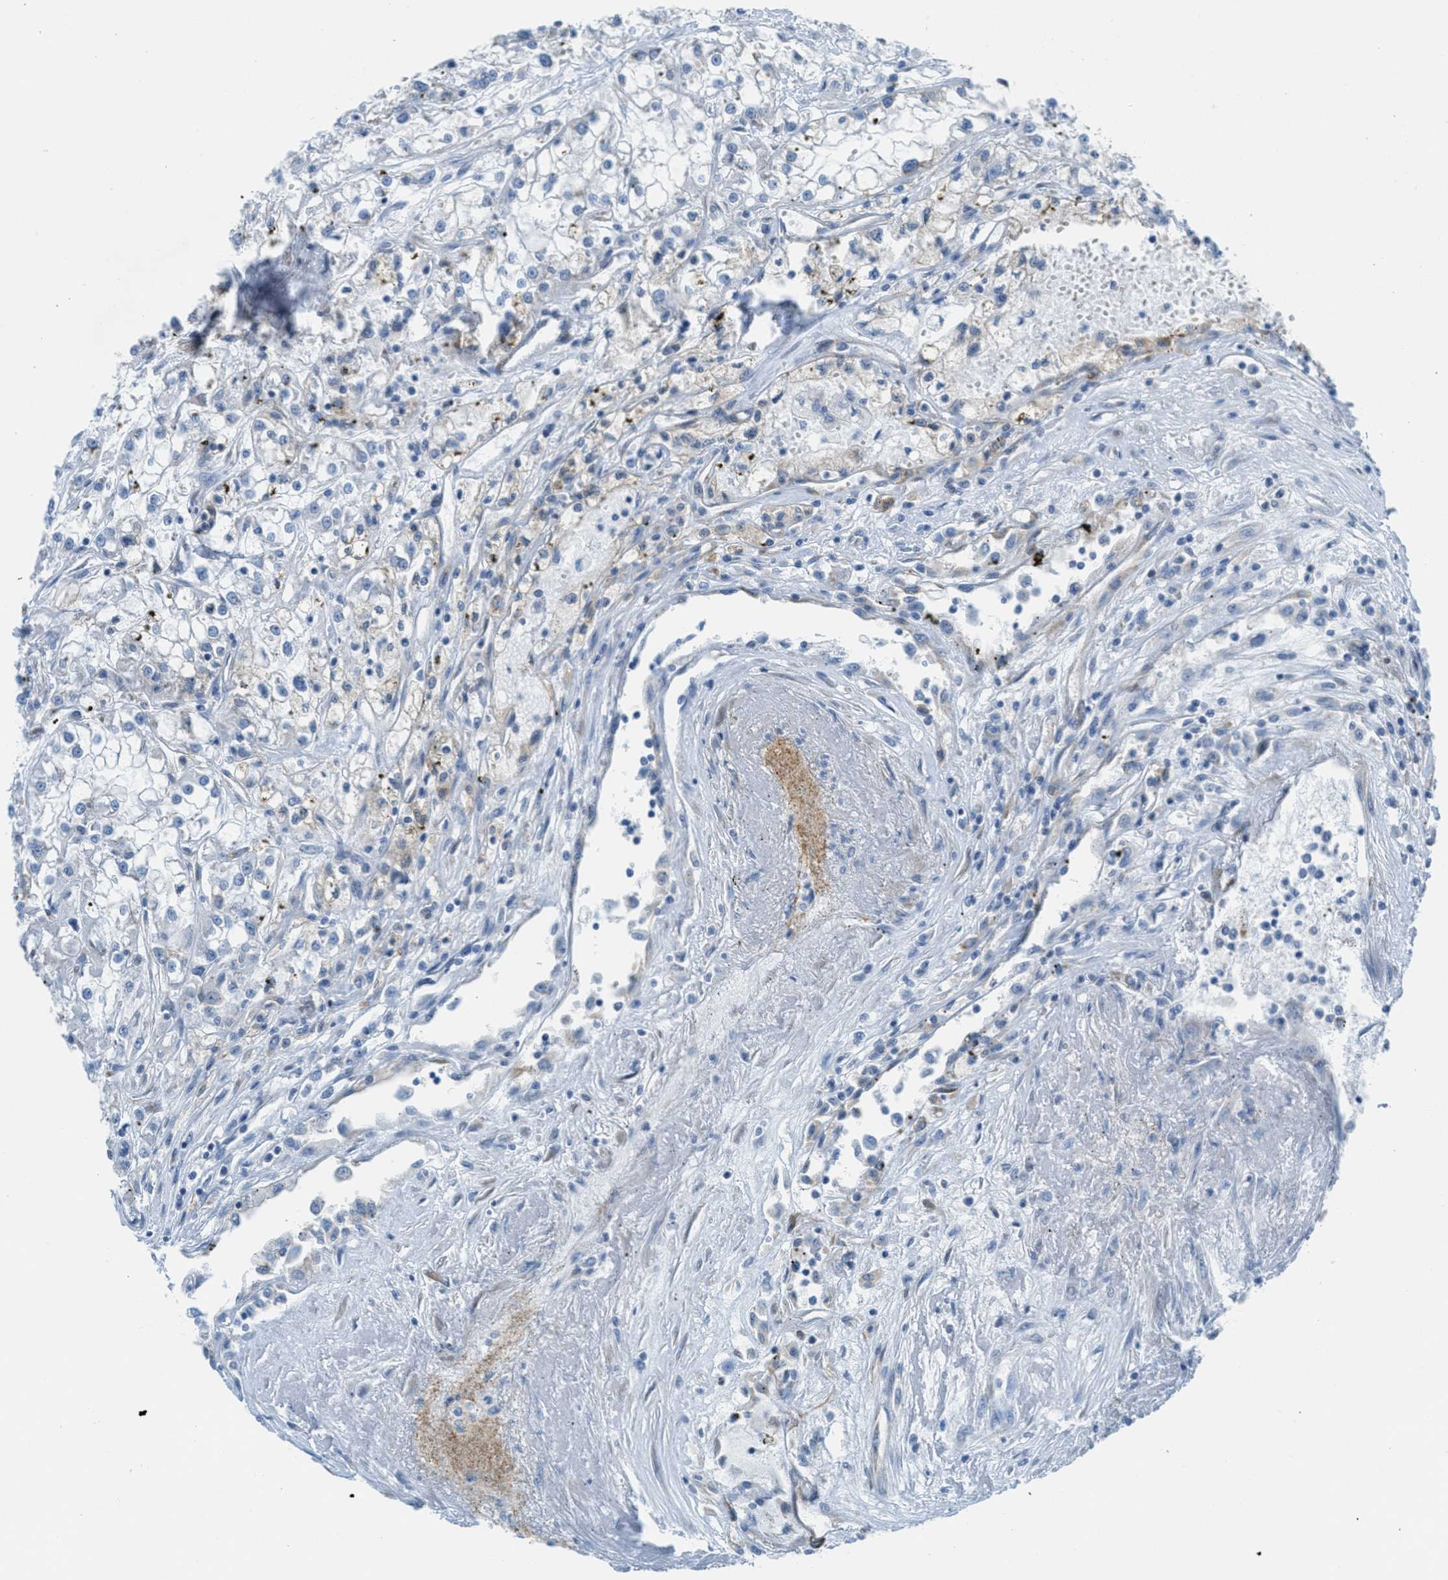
{"staining": {"intensity": "negative", "quantity": "none", "location": "none"}, "tissue": "renal cancer", "cell_type": "Tumor cells", "image_type": "cancer", "snomed": [{"axis": "morphology", "description": "Adenocarcinoma, NOS"}, {"axis": "topography", "description": "Kidney"}], "caption": "Renal adenocarcinoma stained for a protein using IHC demonstrates no positivity tumor cells.", "gene": "MAPRE2", "patient": {"sex": "female", "age": 52}}